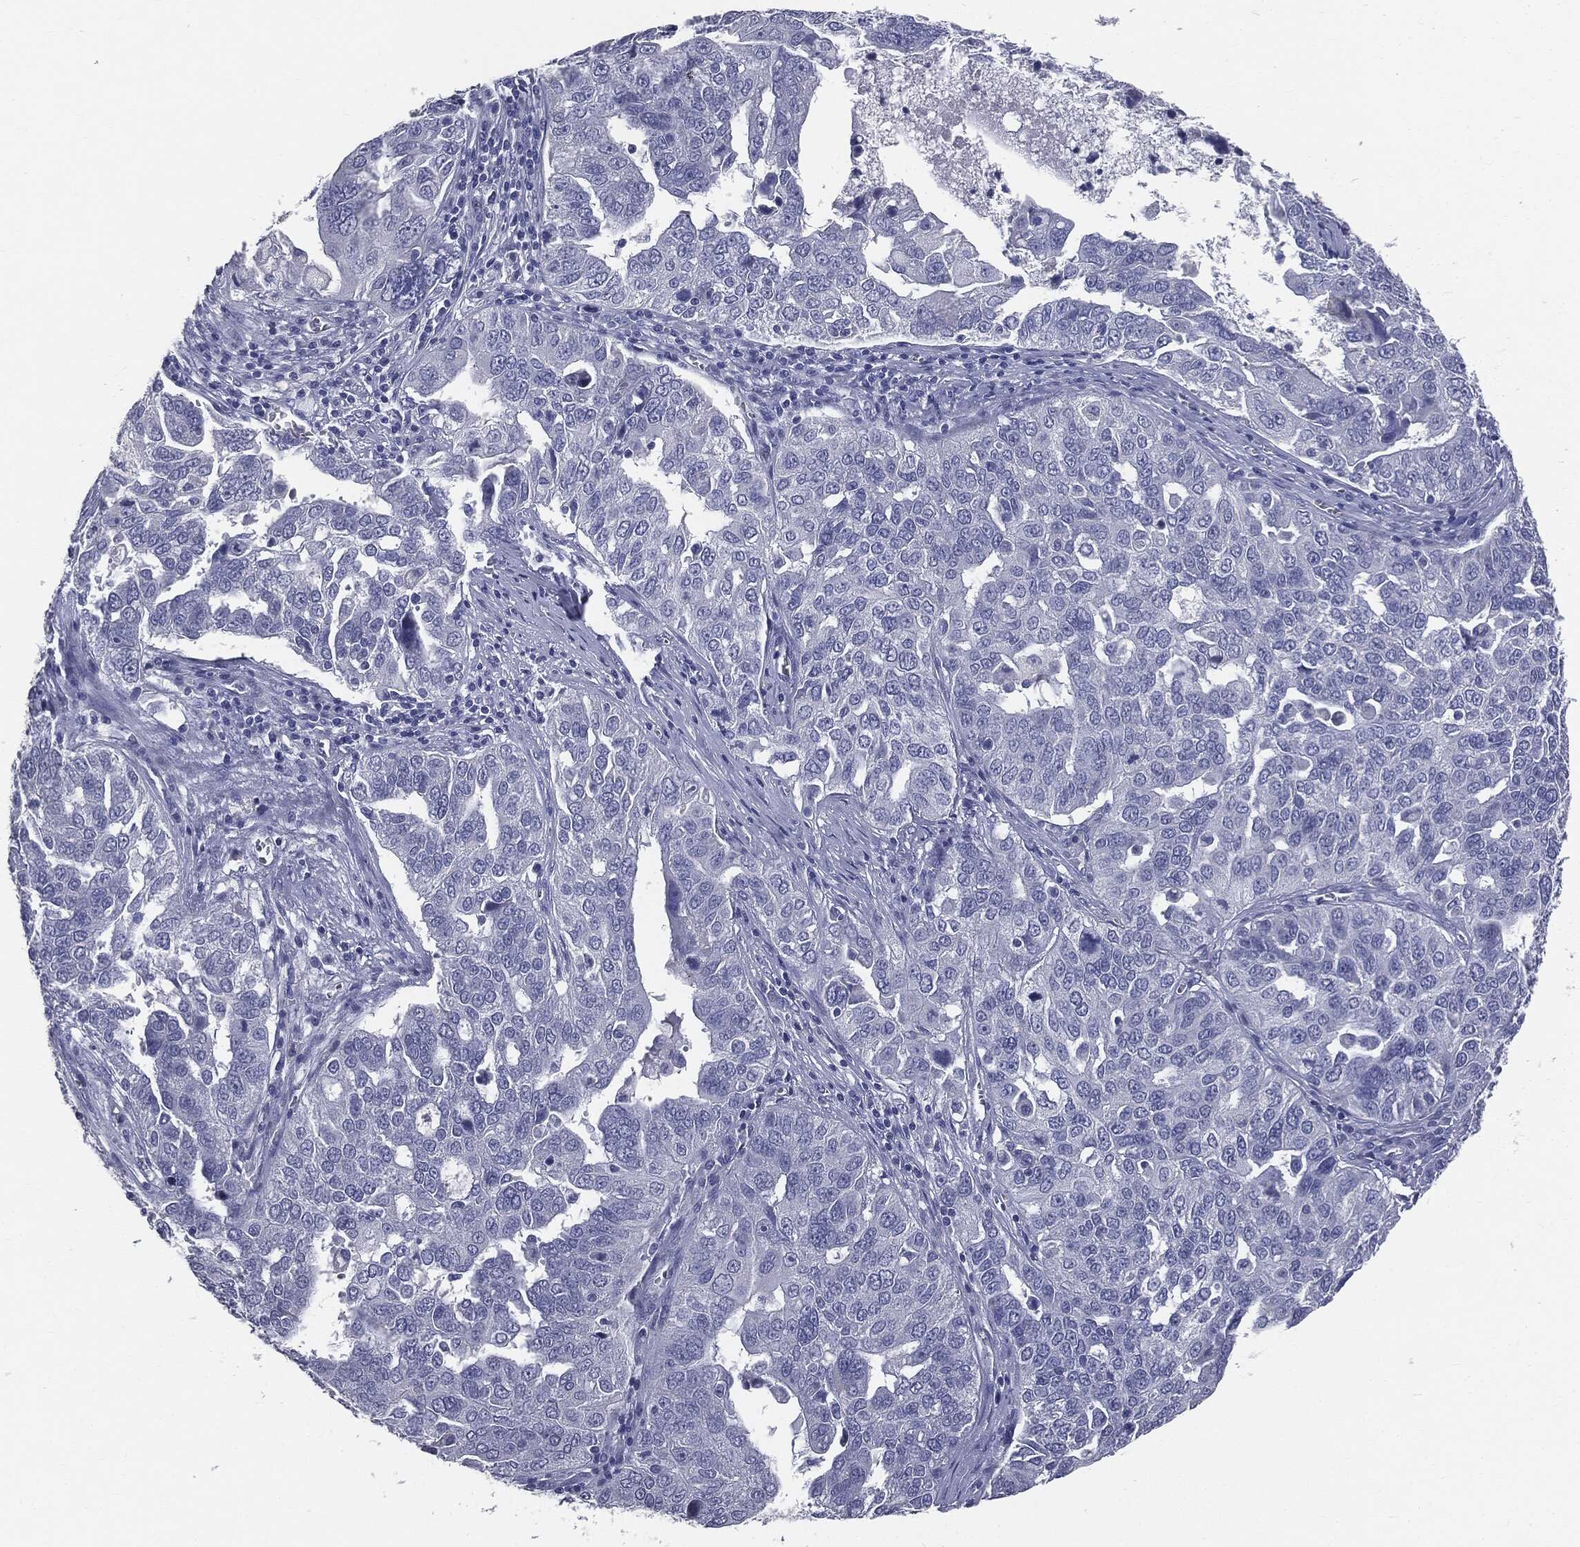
{"staining": {"intensity": "negative", "quantity": "none", "location": "none"}, "tissue": "ovarian cancer", "cell_type": "Tumor cells", "image_type": "cancer", "snomed": [{"axis": "morphology", "description": "Carcinoma, endometroid"}, {"axis": "topography", "description": "Soft tissue"}, {"axis": "topography", "description": "Ovary"}], "caption": "An image of human endometroid carcinoma (ovarian) is negative for staining in tumor cells.", "gene": "AFP", "patient": {"sex": "female", "age": 52}}